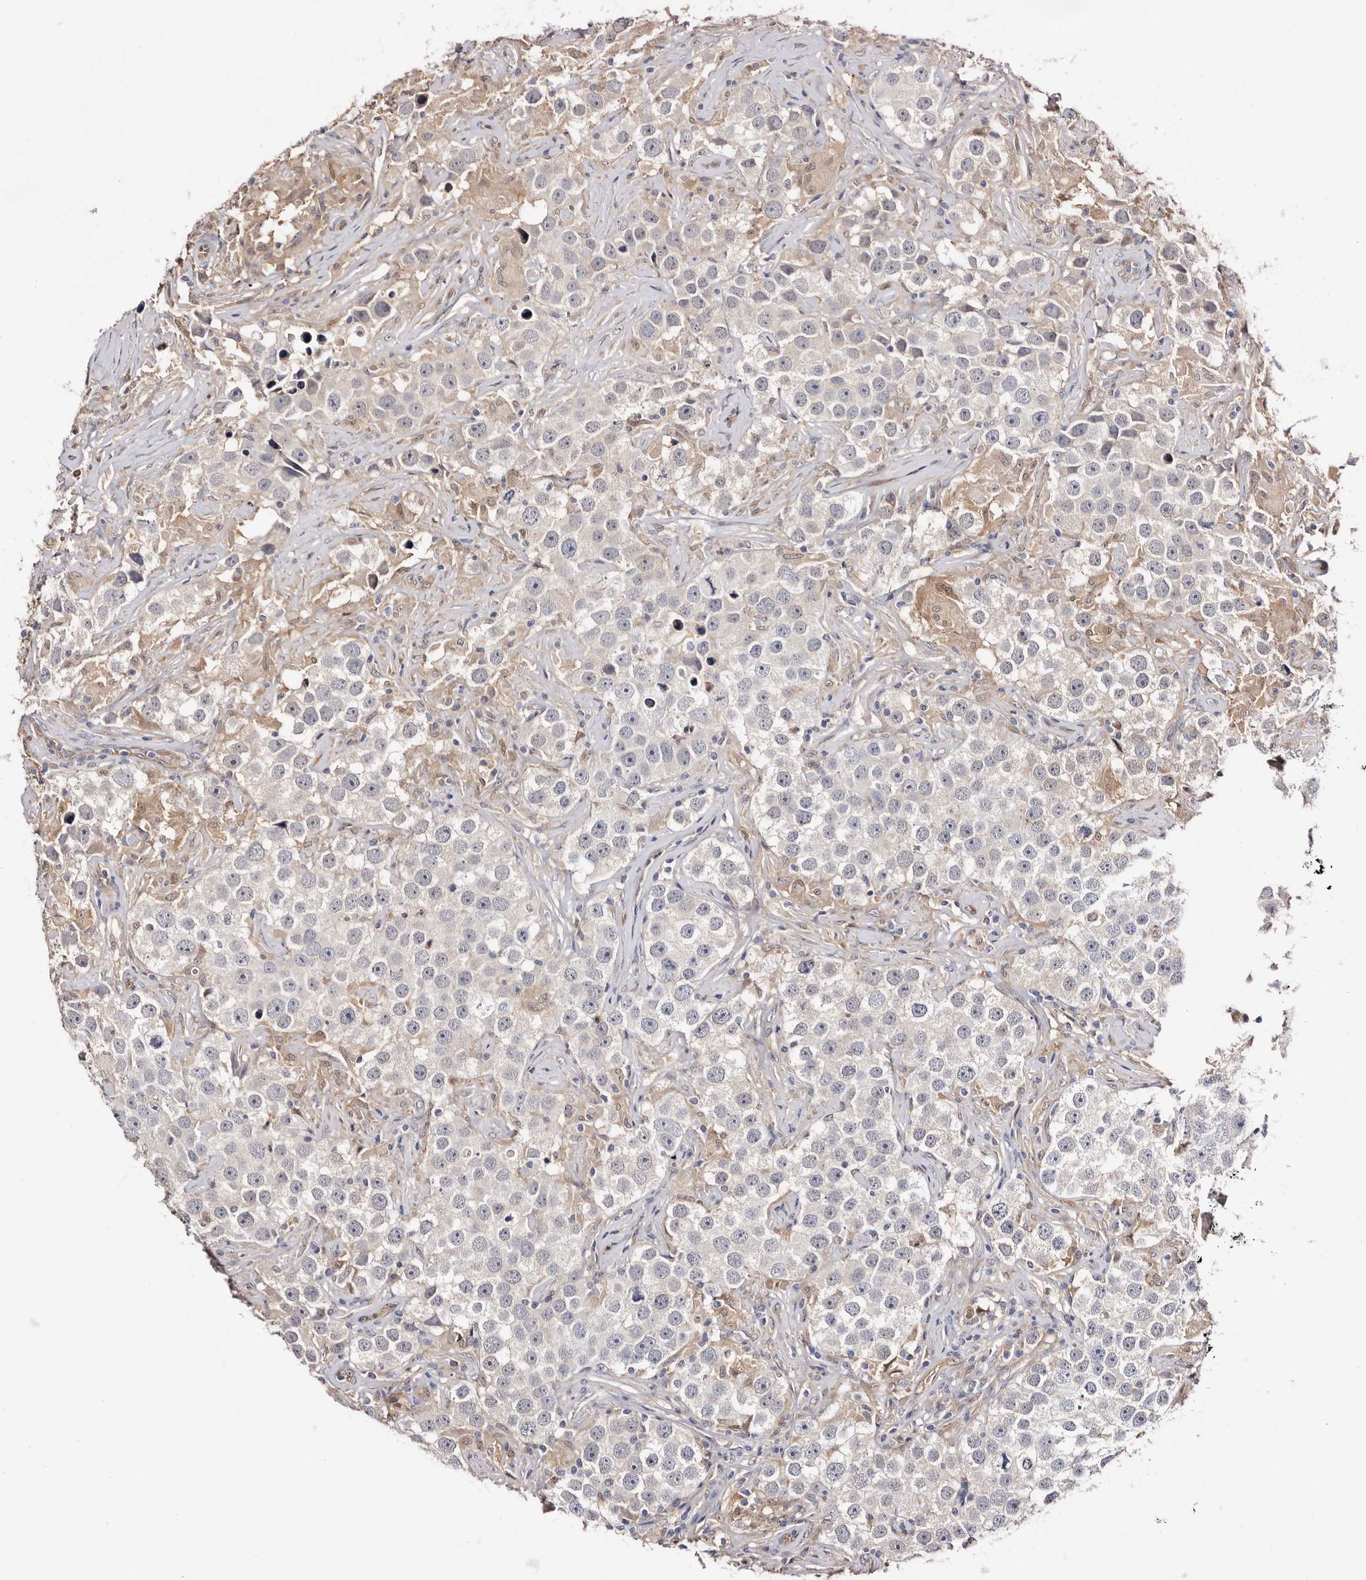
{"staining": {"intensity": "negative", "quantity": "none", "location": "none"}, "tissue": "testis cancer", "cell_type": "Tumor cells", "image_type": "cancer", "snomed": [{"axis": "morphology", "description": "Seminoma, NOS"}, {"axis": "topography", "description": "Testis"}], "caption": "Immunohistochemical staining of testis cancer (seminoma) exhibits no significant staining in tumor cells. (Stains: DAB (3,3'-diaminobenzidine) immunohistochemistry (IHC) with hematoxylin counter stain, Microscopy: brightfield microscopy at high magnification).", "gene": "TP53I3", "patient": {"sex": "male", "age": 49}}